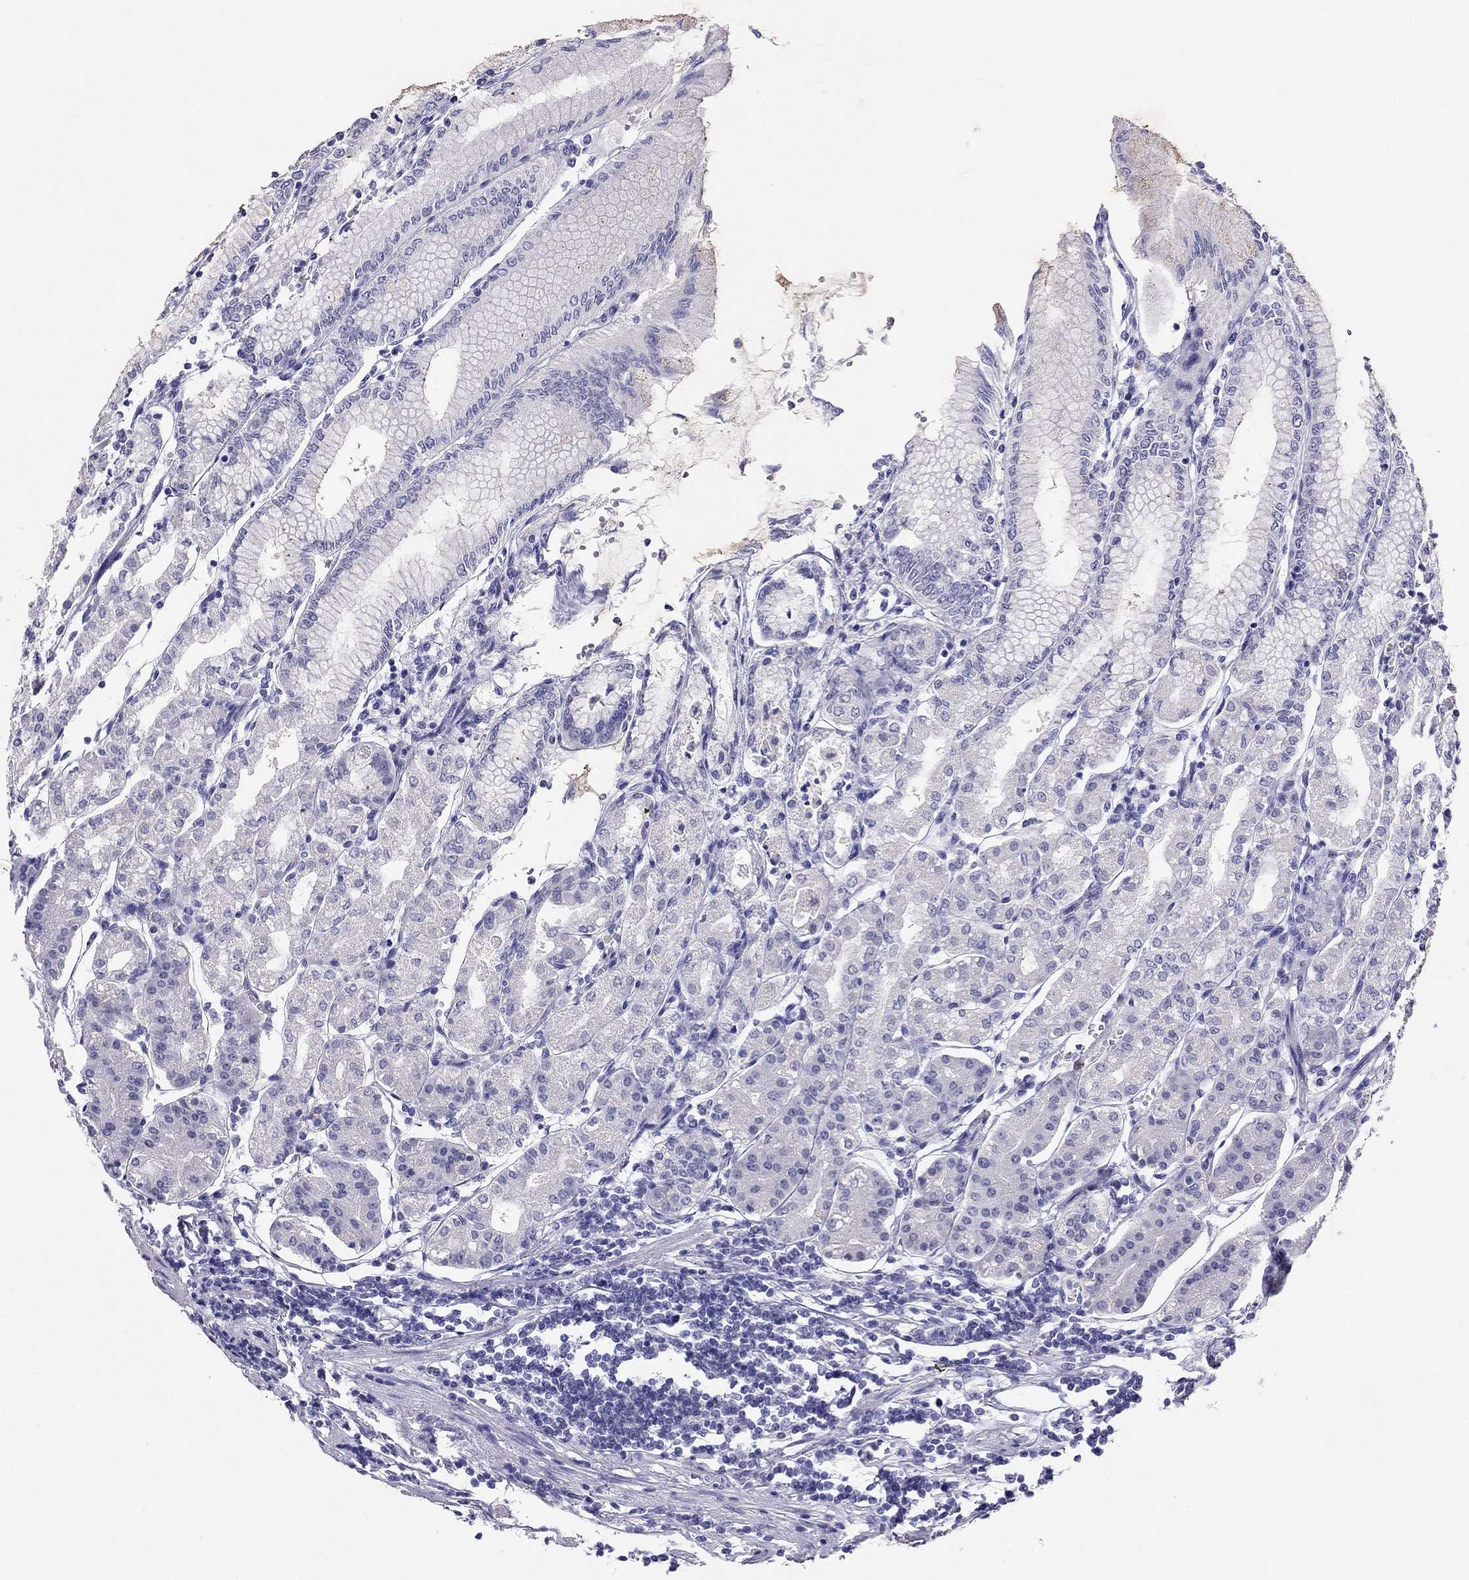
{"staining": {"intensity": "negative", "quantity": "none", "location": "none"}, "tissue": "stomach", "cell_type": "Glandular cells", "image_type": "normal", "snomed": [{"axis": "morphology", "description": "Normal tissue, NOS"}, {"axis": "topography", "description": "Skeletal muscle"}, {"axis": "topography", "description": "Stomach"}], "caption": "The IHC micrograph has no significant positivity in glandular cells of stomach. Nuclei are stained in blue.", "gene": "LRIT2", "patient": {"sex": "female", "age": 57}}